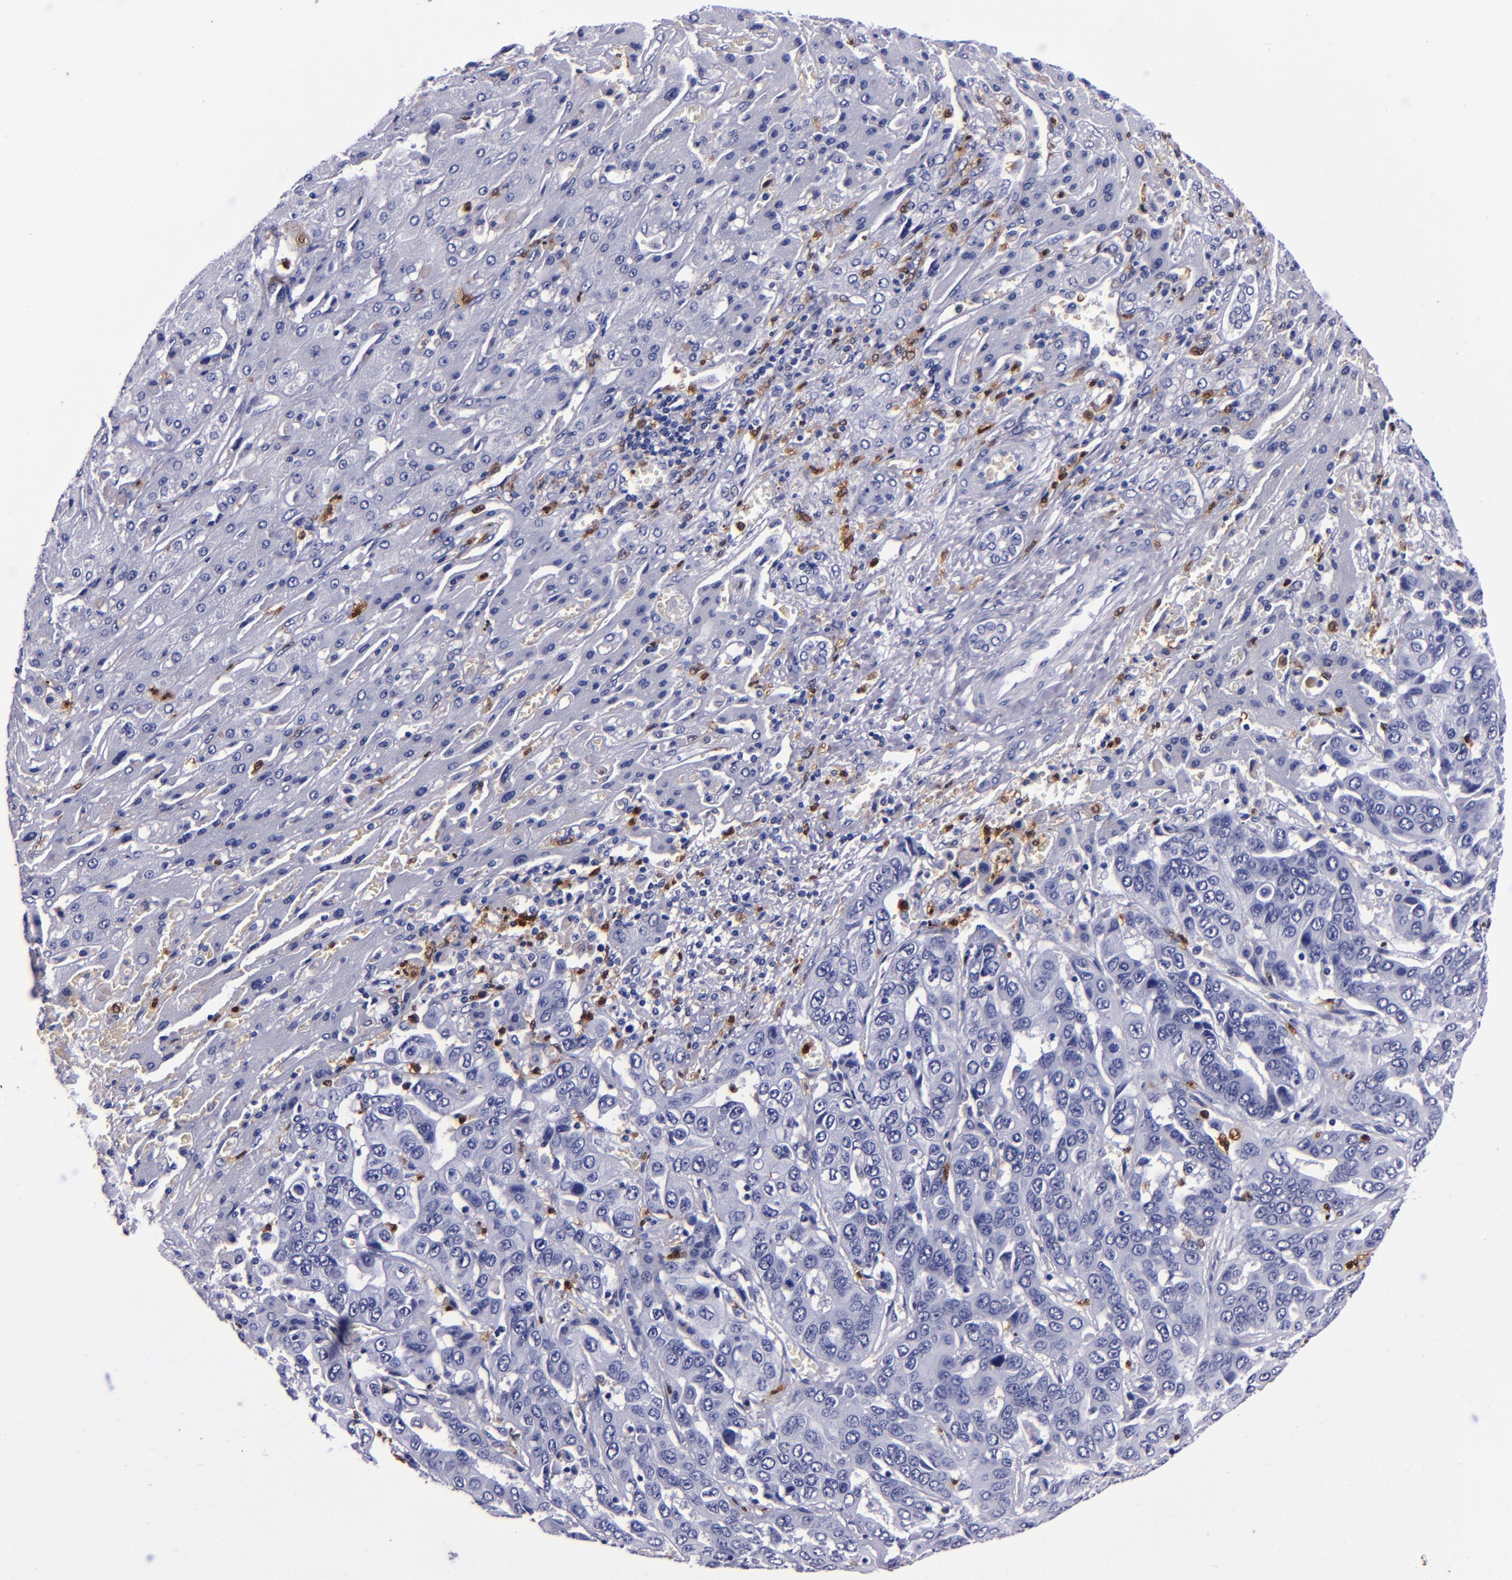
{"staining": {"intensity": "negative", "quantity": "none", "location": "none"}, "tissue": "liver cancer", "cell_type": "Tumor cells", "image_type": "cancer", "snomed": [{"axis": "morphology", "description": "Cholangiocarcinoma"}, {"axis": "topography", "description": "Liver"}], "caption": "This is an immunohistochemistry photomicrograph of human liver cholangiocarcinoma. There is no positivity in tumor cells.", "gene": "S100A8", "patient": {"sex": "female", "age": 52}}